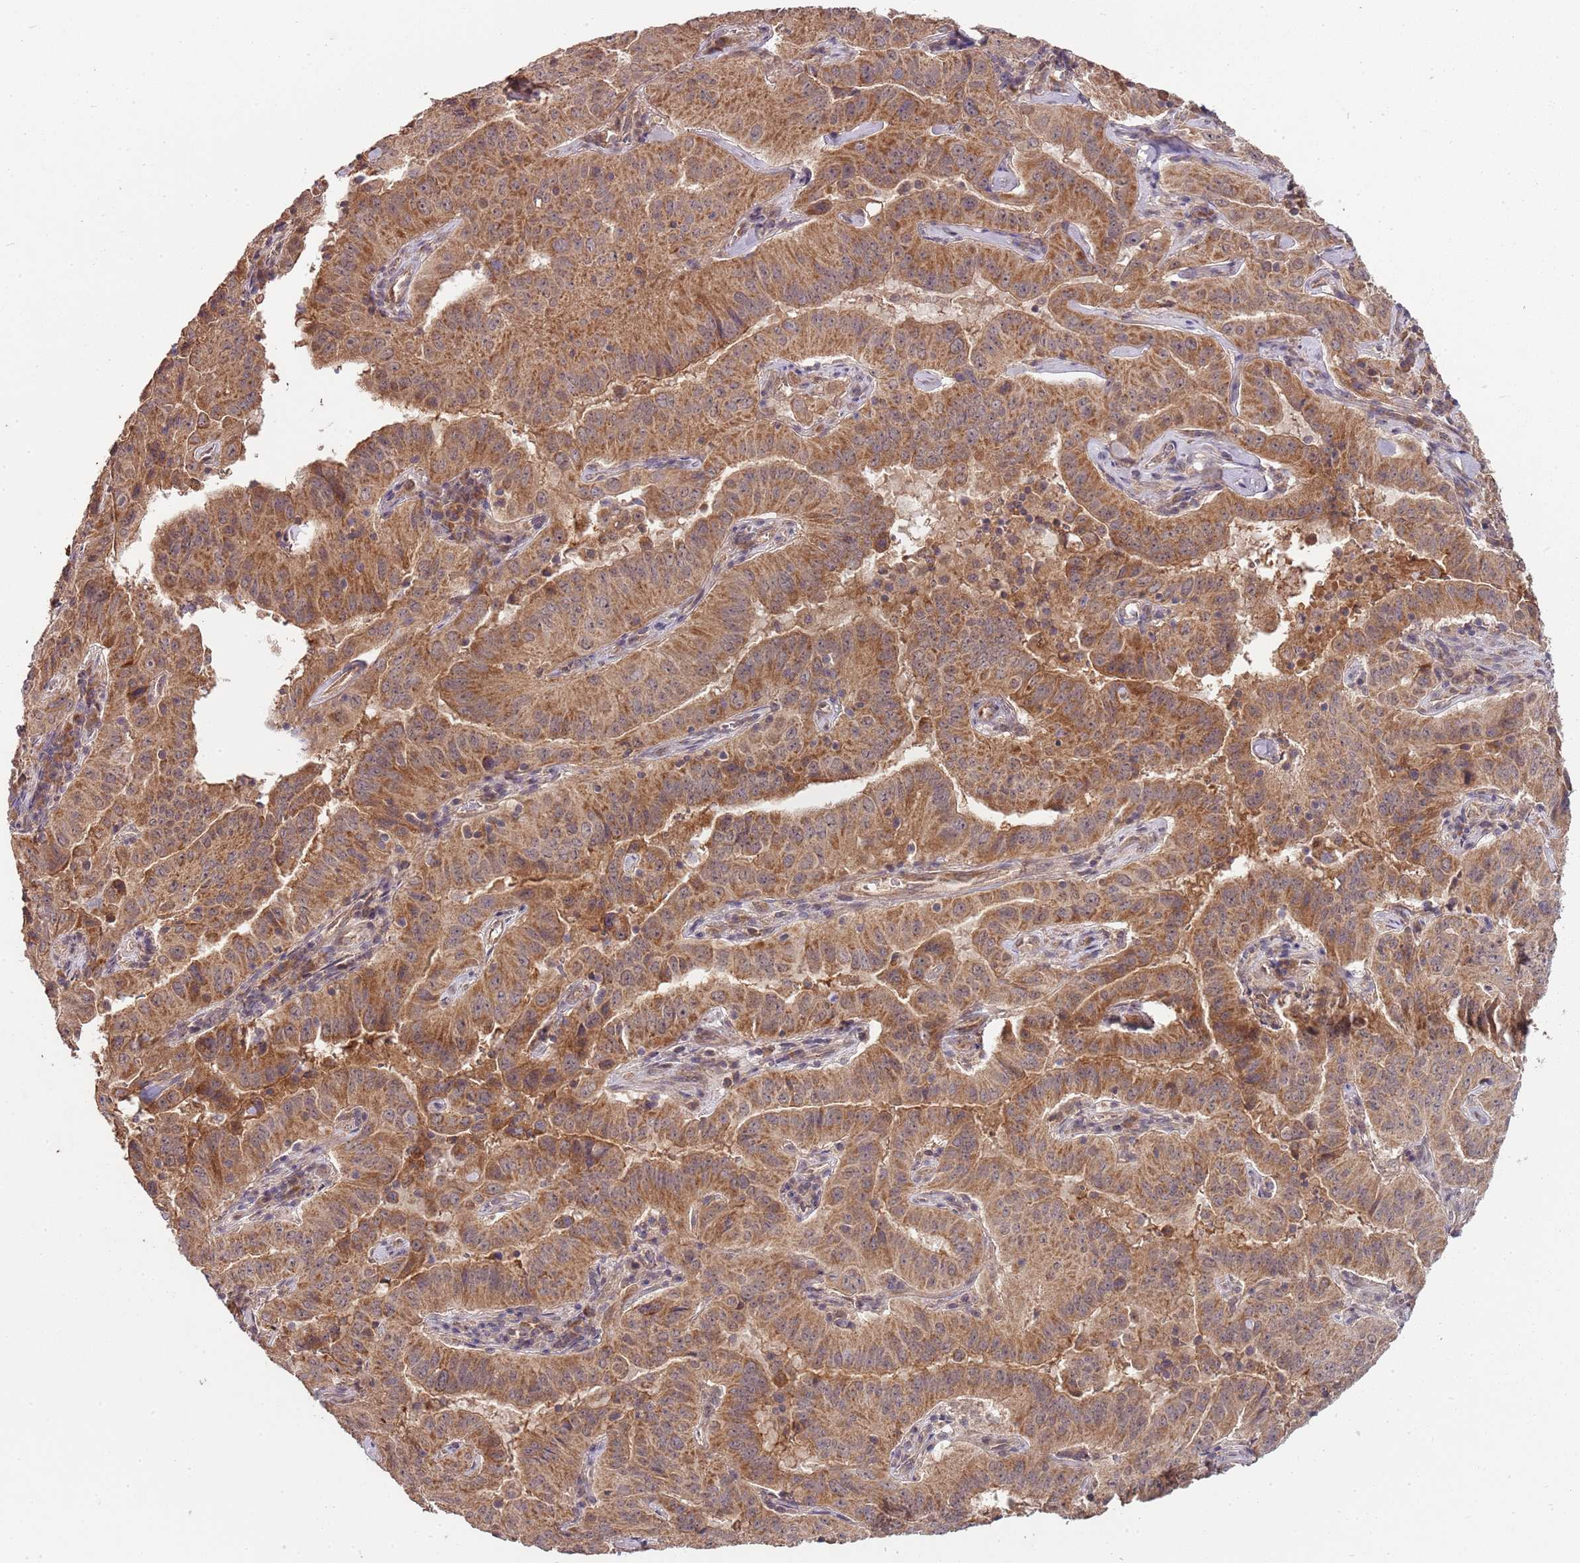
{"staining": {"intensity": "moderate", "quantity": ">75%", "location": "cytoplasmic/membranous"}, "tissue": "pancreatic cancer", "cell_type": "Tumor cells", "image_type": "cancer", "snomed": [{"axis": "morphology", "description": "Adenocarcinoma, NOS"}, {"axis": "topography", "description": "Pancreas"}], "caption": "Immunohistochemistry (IHC) of pancreatic adenocarcinoma displays medium levels of moderate cytoplasmic/membranous staining in about >75% of tumor cells.", "gene": "LIN37", "patient": {"sex": "male", "age": 63}}